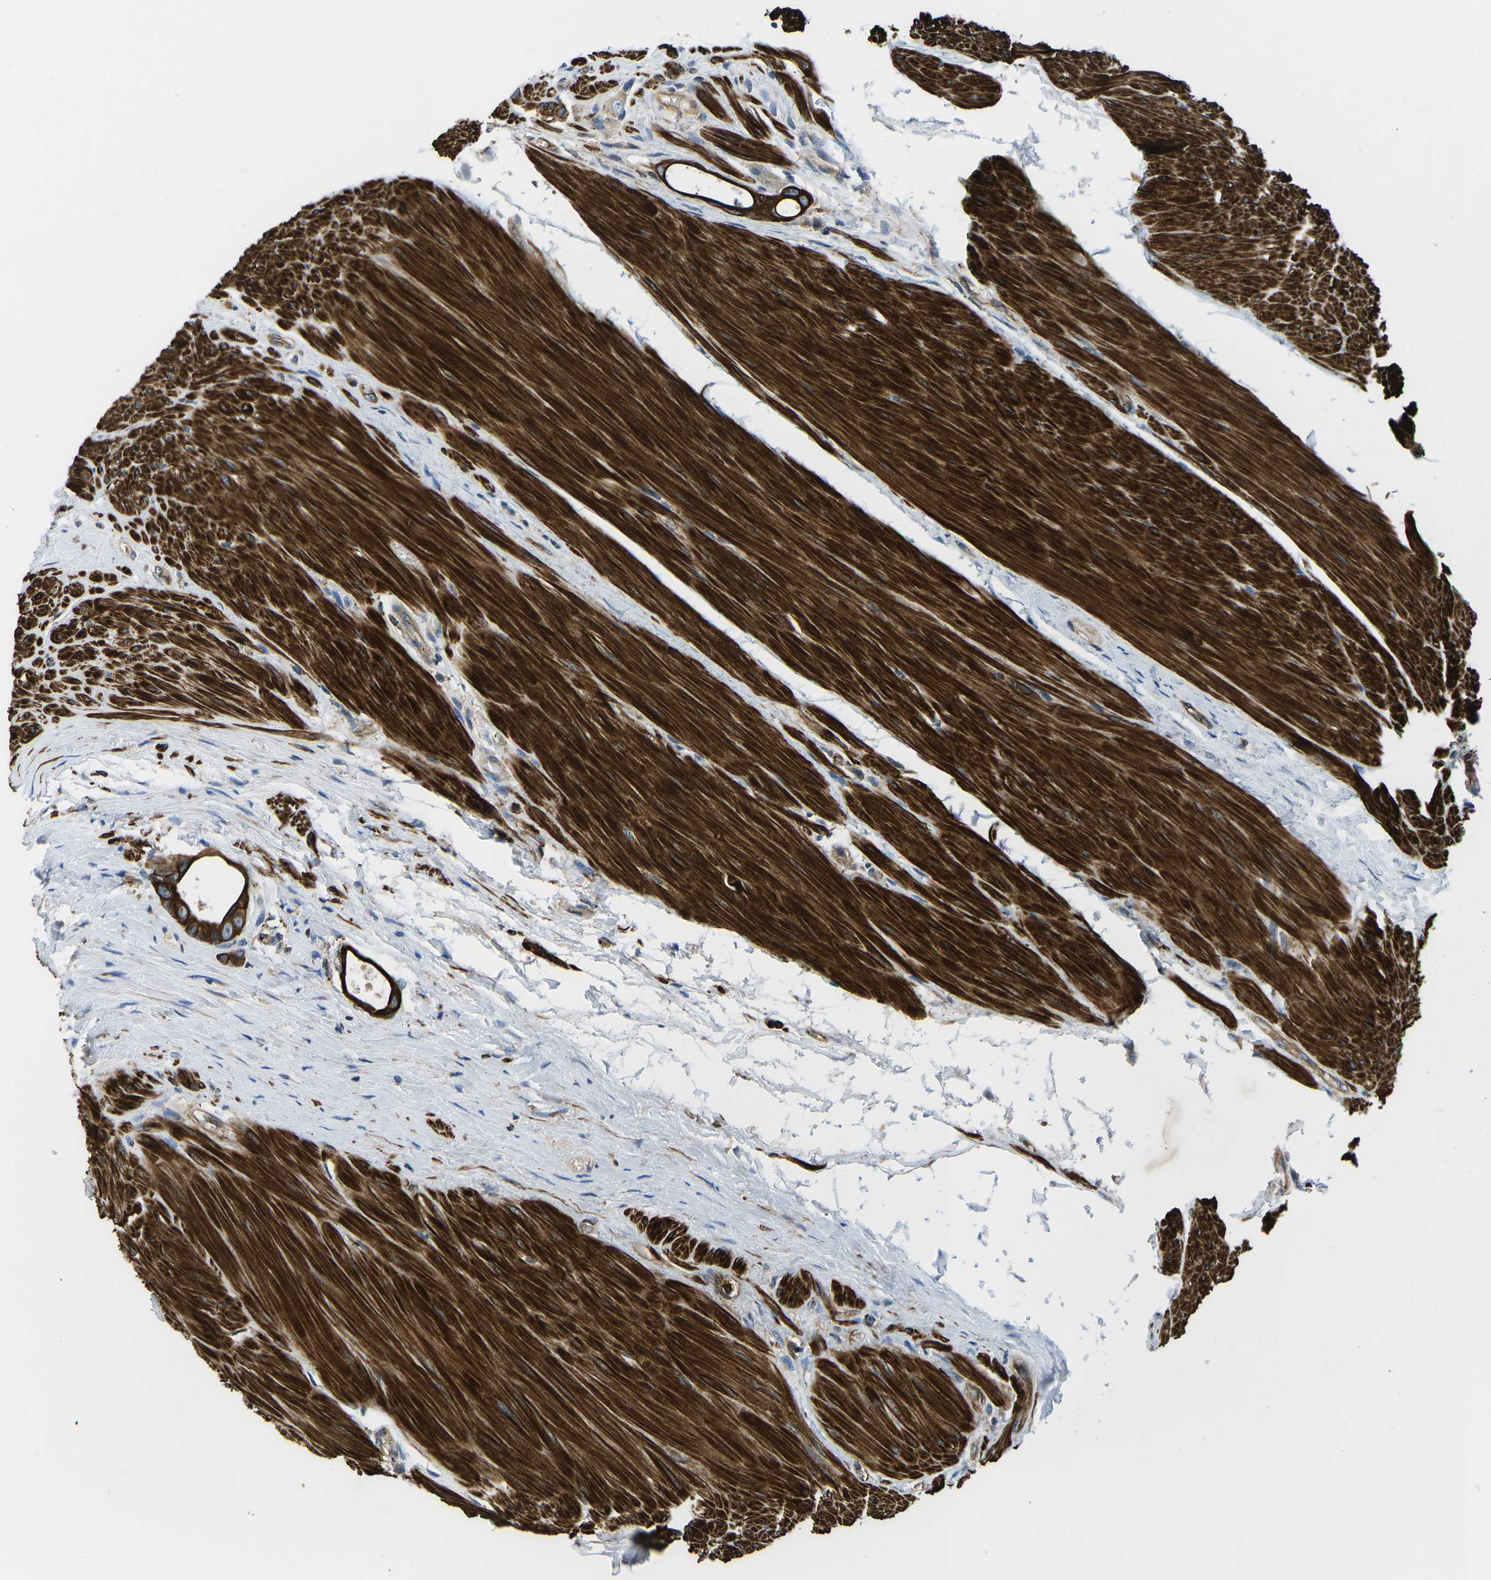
{"staining": {"intensity": "strong", "quantity": ">75%", "location": "cytoplasmic/membranous"}, "tissue": "colorectal cancer", "cell_type": "Tumor cells", "image_type": "cancer", "snomed": [{"axis": "morphology", "description": "Adenocarcinoma, NOS"}, {"axis": "topography", "description": "Rectum"}], "caption": "Protein expression analysis of human adenocarcinoma (colorectal) reveals strong cytoplasmic/membranous positivity in about >75% of tumor cells.", "gene": "KCNJ15", "patient": {"sex": "male", "age": 51}}